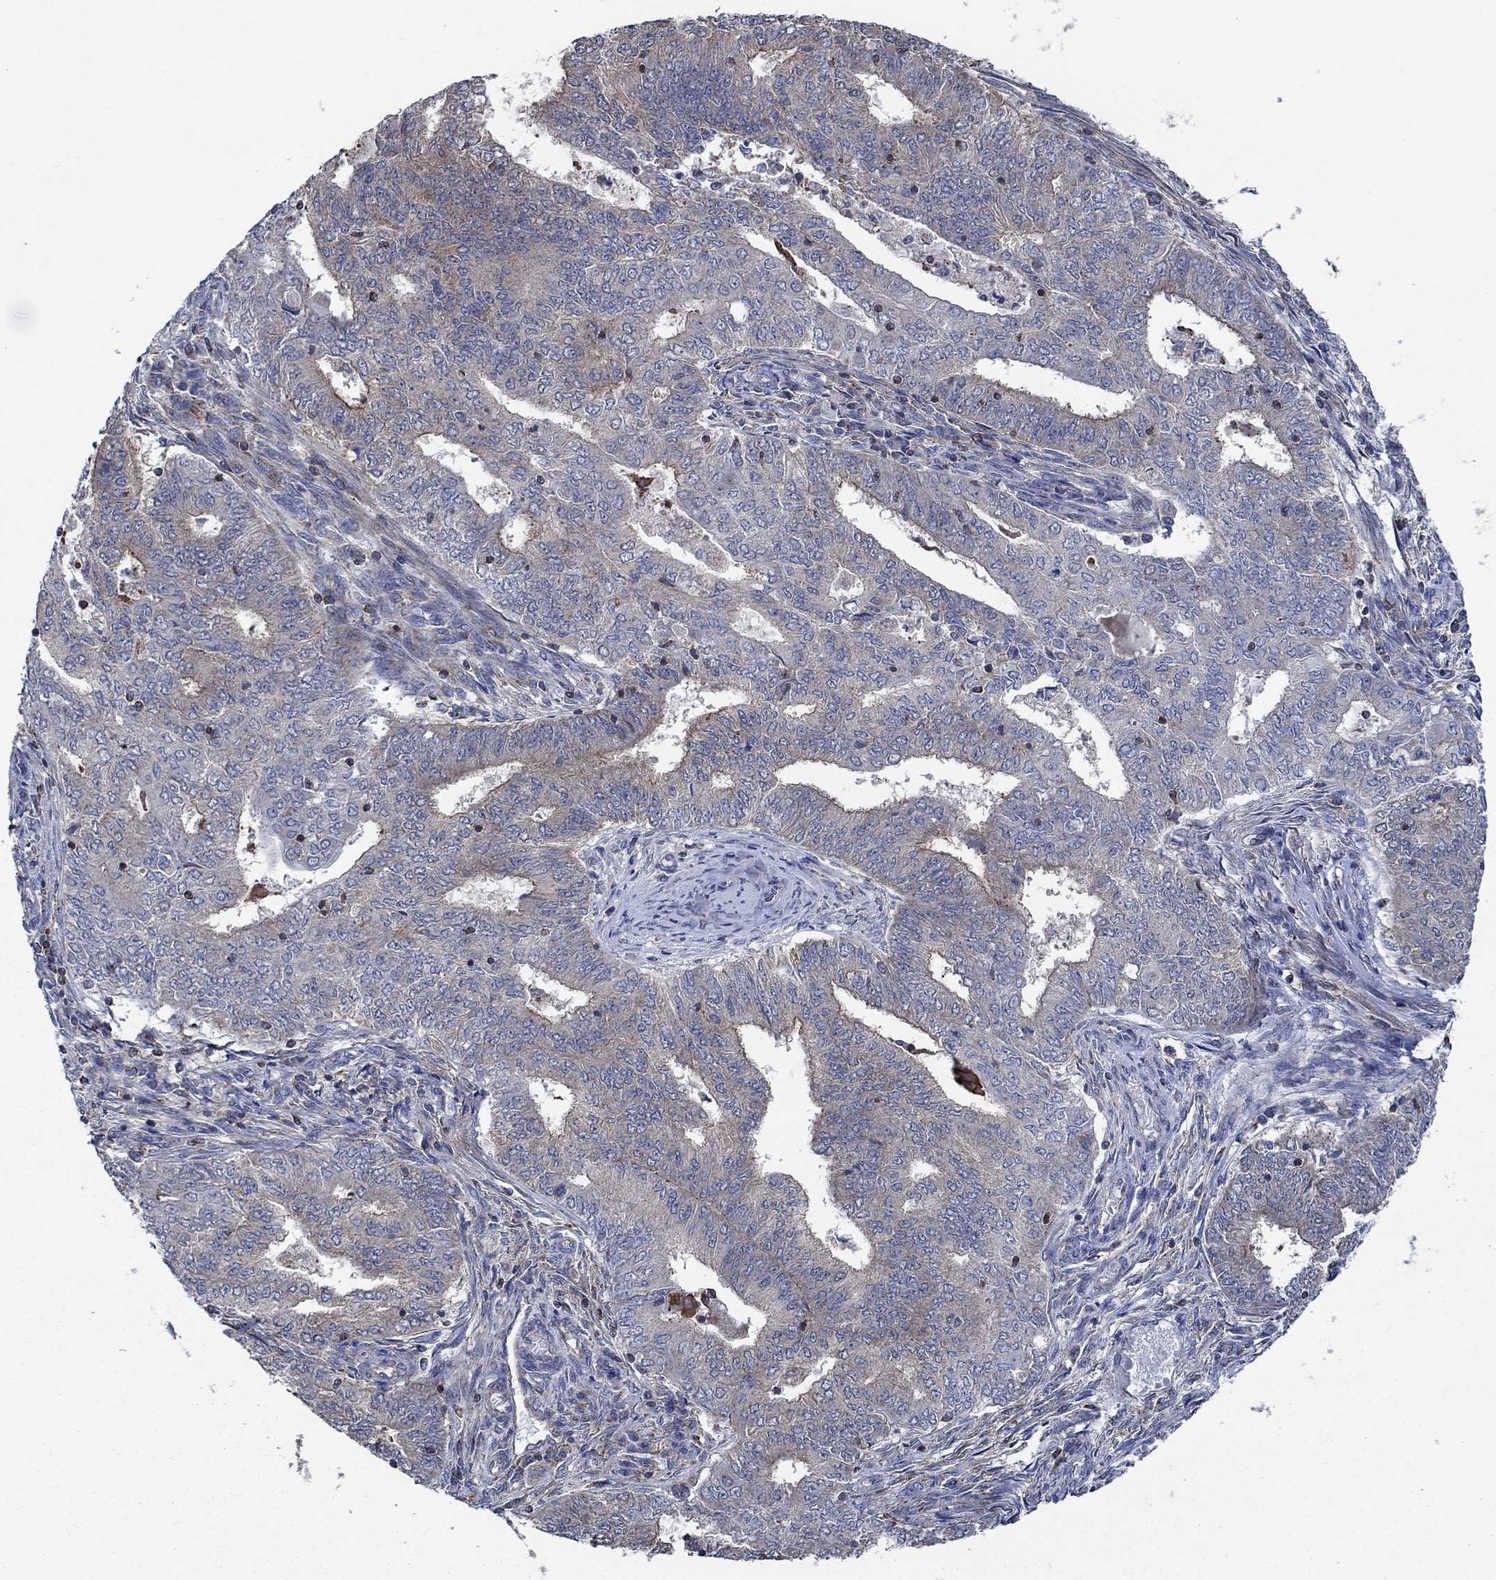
{"staining": {"intensity": "weak", "quantity": ">75%", "location": "cytoplasmic/membranous"}, "tissue": "endometrial cancer", "cell_type": "Tumor cells", "image_type": "cancer", "snomed": [{"axis": "morphology", "description": "Adenocarcinoma, NOS"}, {"axis": "topography", "description": "Endometrium"}], "caption": "A high-resolution histopathology image shows immunohistochemistry (IHC) staining of endometrial cancer, which displays weak cytoplasmic/membranous positivity in about >75% of tumor cells.", "gene": "STXBP6", "patient": {"sex": "female", "age": 62}}